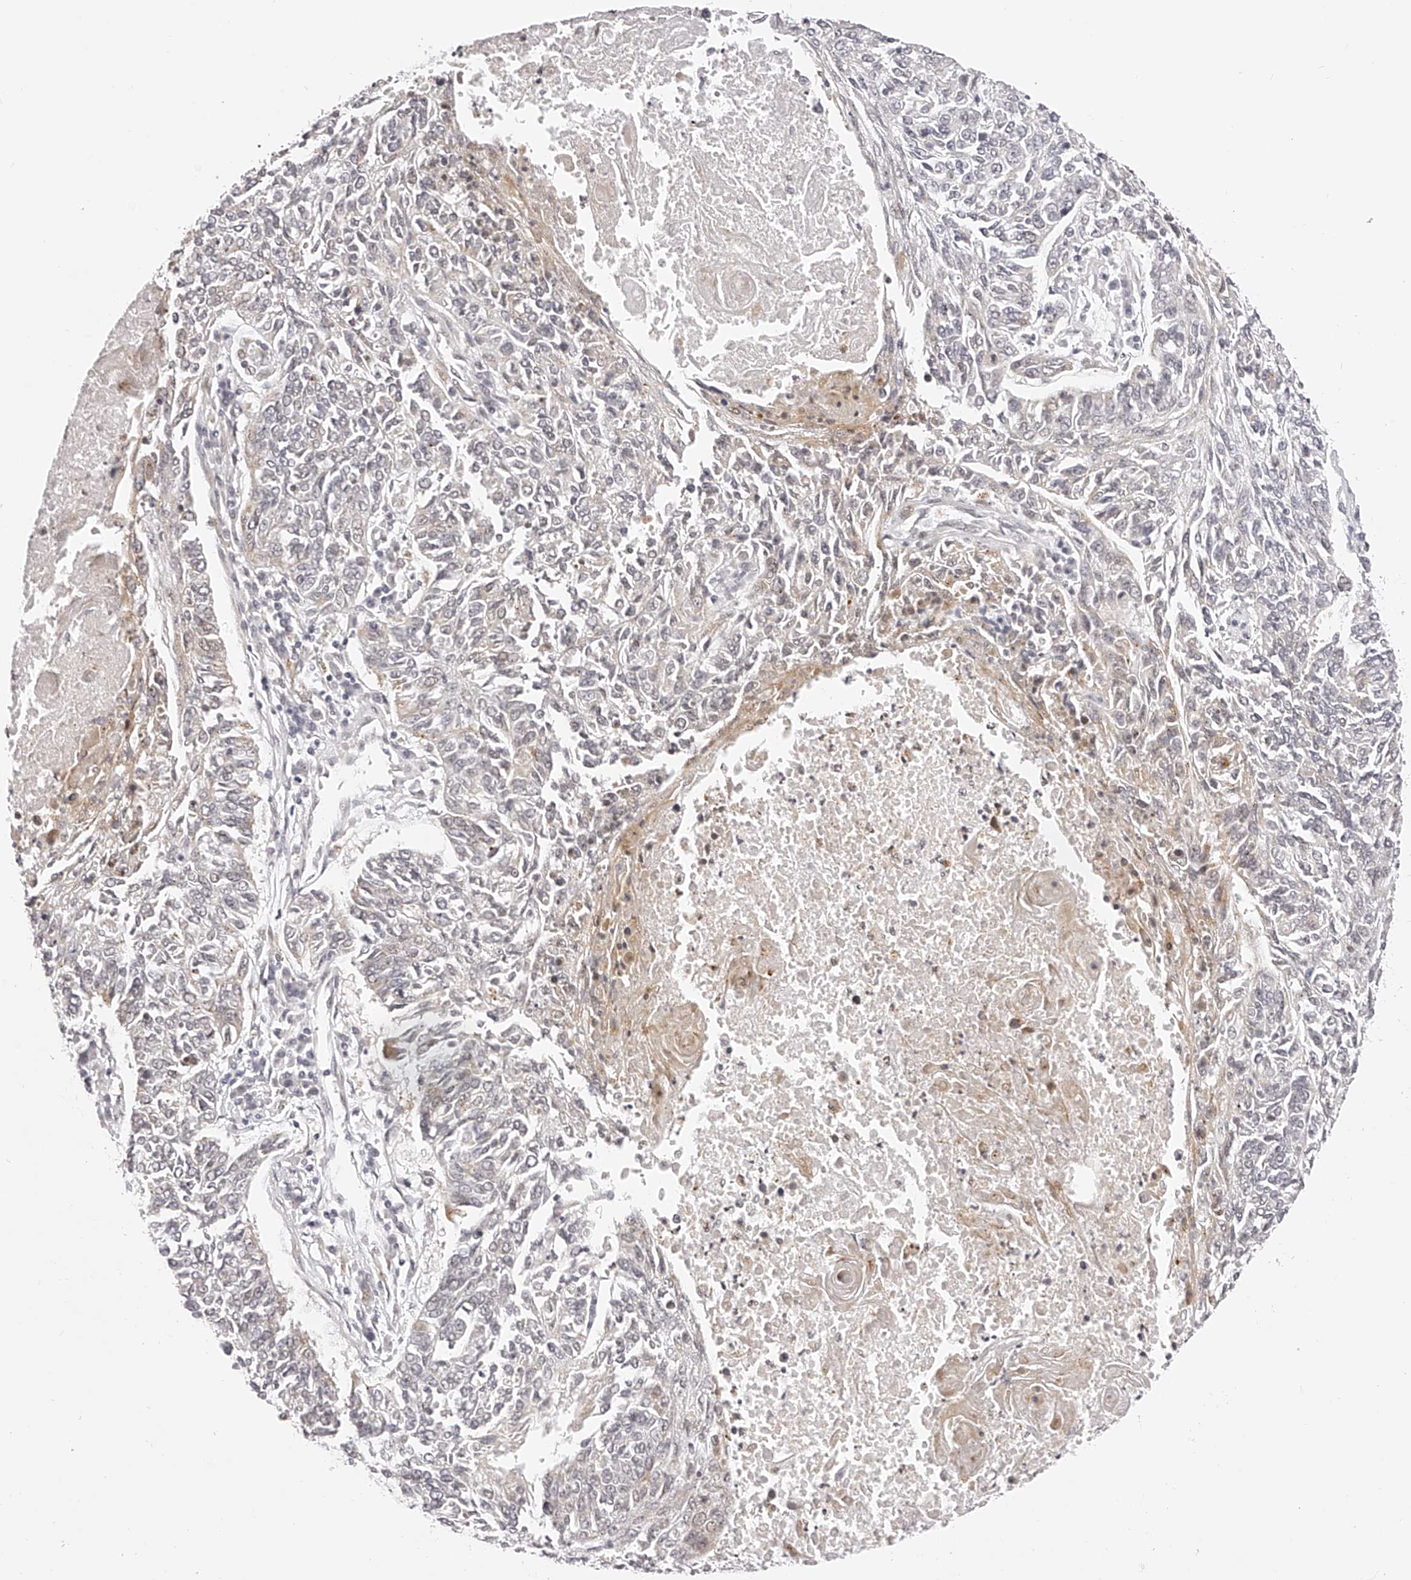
{"staining": {"intensity": "negative", "quantity": "none", "location": "none"}, "tissue": "lung cancer", "cell_type": "Tumor cells", "image_type": "cancer", "snomed": [{"axis": "morphology", "description": "Normal tissue, NOS"}, {"axis": "morphology", "description": "Squamous cell carcinoma, NOS"}, {"axis": "topography", "description": "Cartilage tissue"}, {"axis": "topography", "description": "Bronchus"}, {"axis": "topography", "description": "Lung"}], "caption": "The immunohistochemistry (IHC) histopathology image has no significant staining in tumor cells of lung cancer (squamous cell carcinoma) tissue.", "gene": "PLEKHG1", "patient": {"sex": "female", "age": 49}}